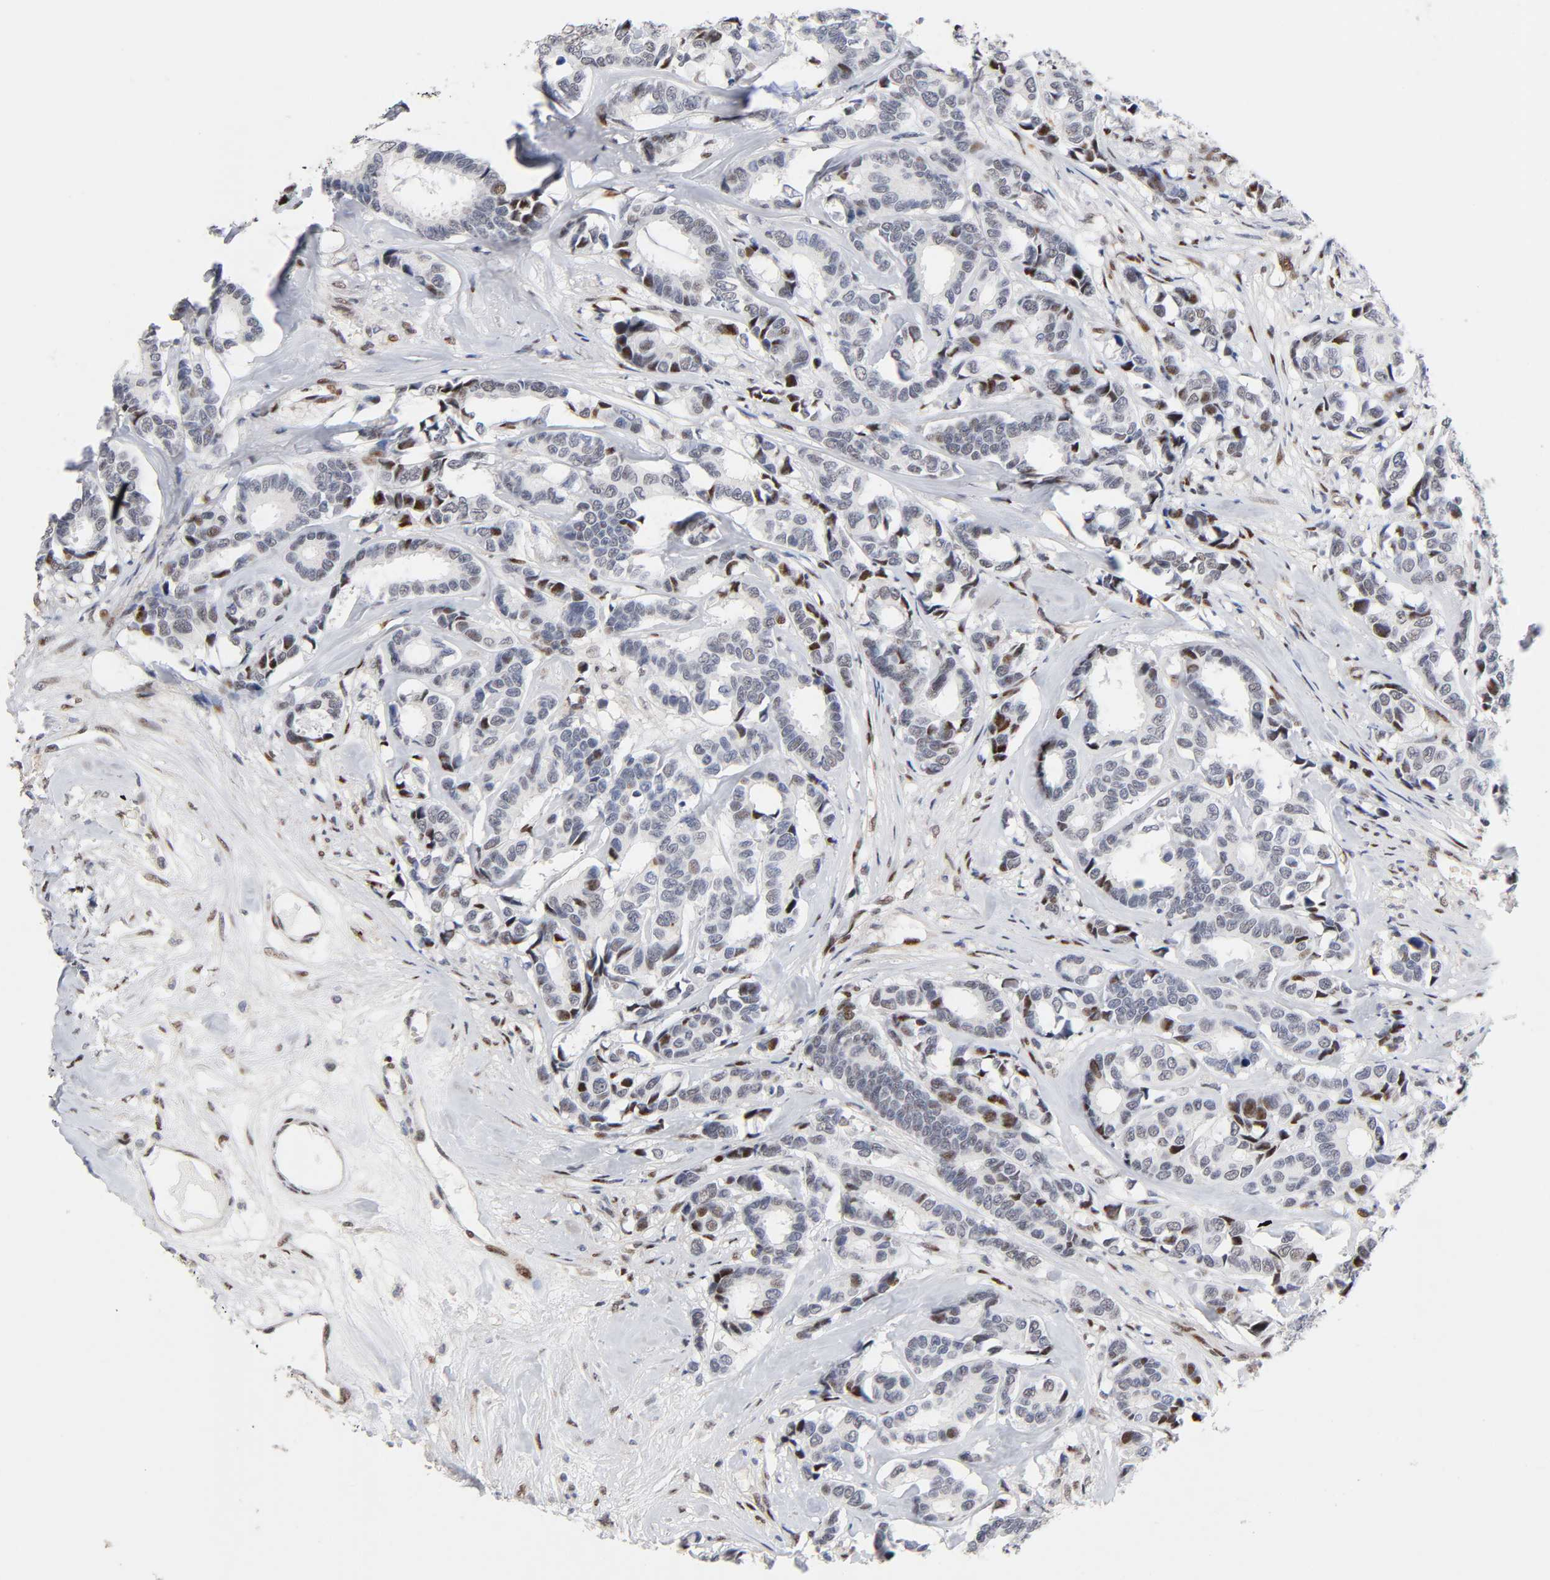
{"staining": {"intensity": "weak", "quantity": "<25%", "location": "nuclear"}, "tissue": "breast cancer", "cell_type": "Tumor cells", "image_type": "cancer", "snomed": [{"axis": "morphology", "description": "Duct carcinoma"}, {"axis": "topography", "description": "Breast"}], "caption": "DAB (3,3'-diaminobenzidine) immunohistochemical staining of invasive ductal carcinoma (breast) demonstrates no significant positivity in tumor cells.", "gene": "STK38", "patient": {"sex": "female", "age": 87}}